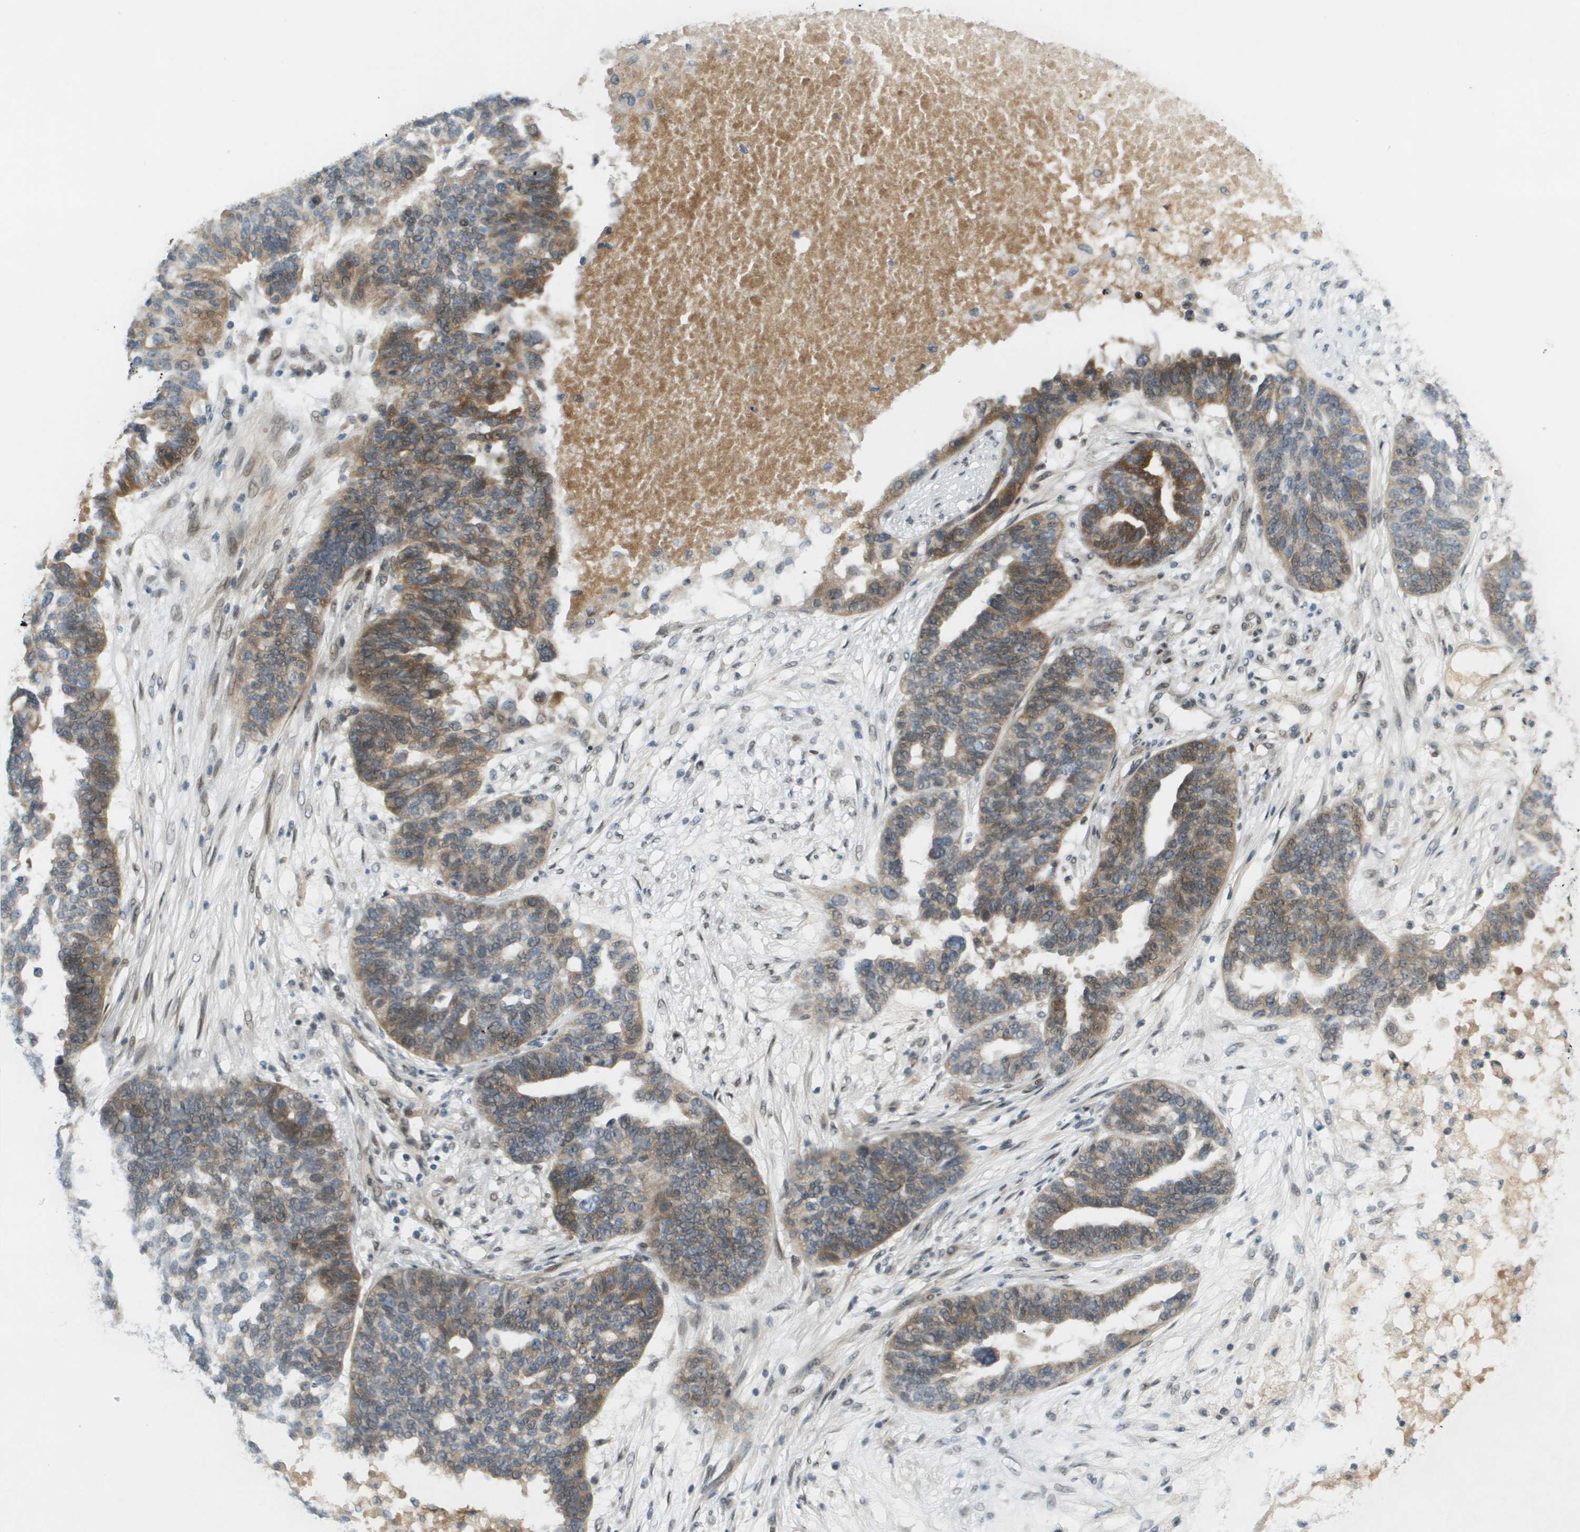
{"staining": {"intensity": "moderate", "quantity": ">75%", "location": "cytoplasmic/membranous"}, "tissue": "ovarian cancer", "cell_type": "Tumor cells", "image_type": "cancer", "snomed": [{"axis": "morphology", "description": "Cystadenocarcinoma, serous, NOS"}, {"axis": "topography", "description": "Ovary"}], "caption": "The immunohistochemical stain labels moderate cytoplasmic/membranous staining in tumor cells of serous cystadenocarcinoma (ovarian) tissue.", "gene": "CACNB4", "patient": {"sex": "female", "age": 59}}